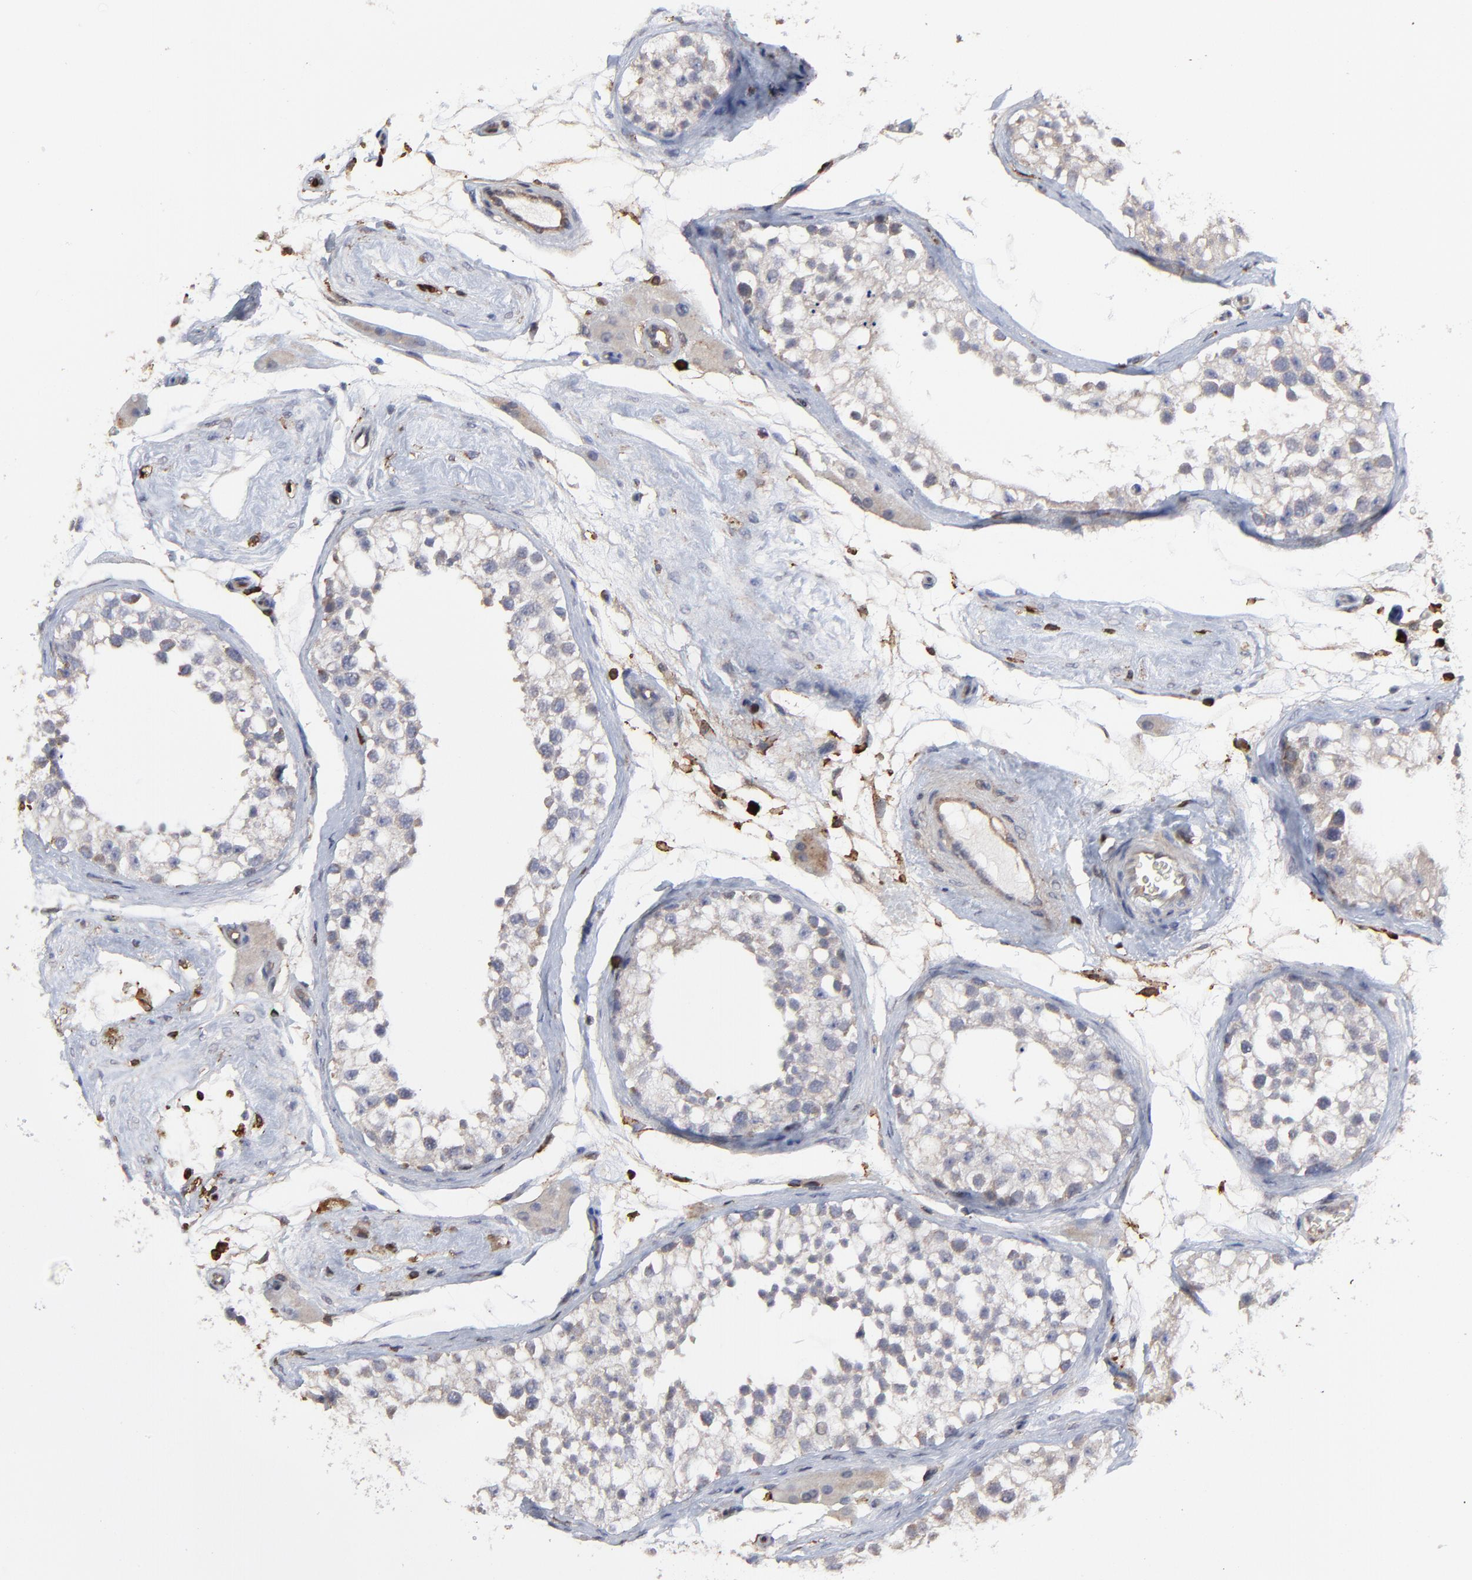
{"staining": {"intensity": "negative", "quantity": "none", "location": "none"}, "tissue": "testis", "cell_type": "Cells in seminiferous ducts", "image_type": "normal", "snomed": [{"axis": "morphology", "description": "Normal tissue, NOS"}, {"axis": "topography", "description": "Testis"}], "caption": "The immunohistochemistry (IHC) histopathology image has no significant positivity in cells in seminiferous ducts of testis.", "gene": "SLC6A14", "patient": {"sex": "male", "age": 68}}